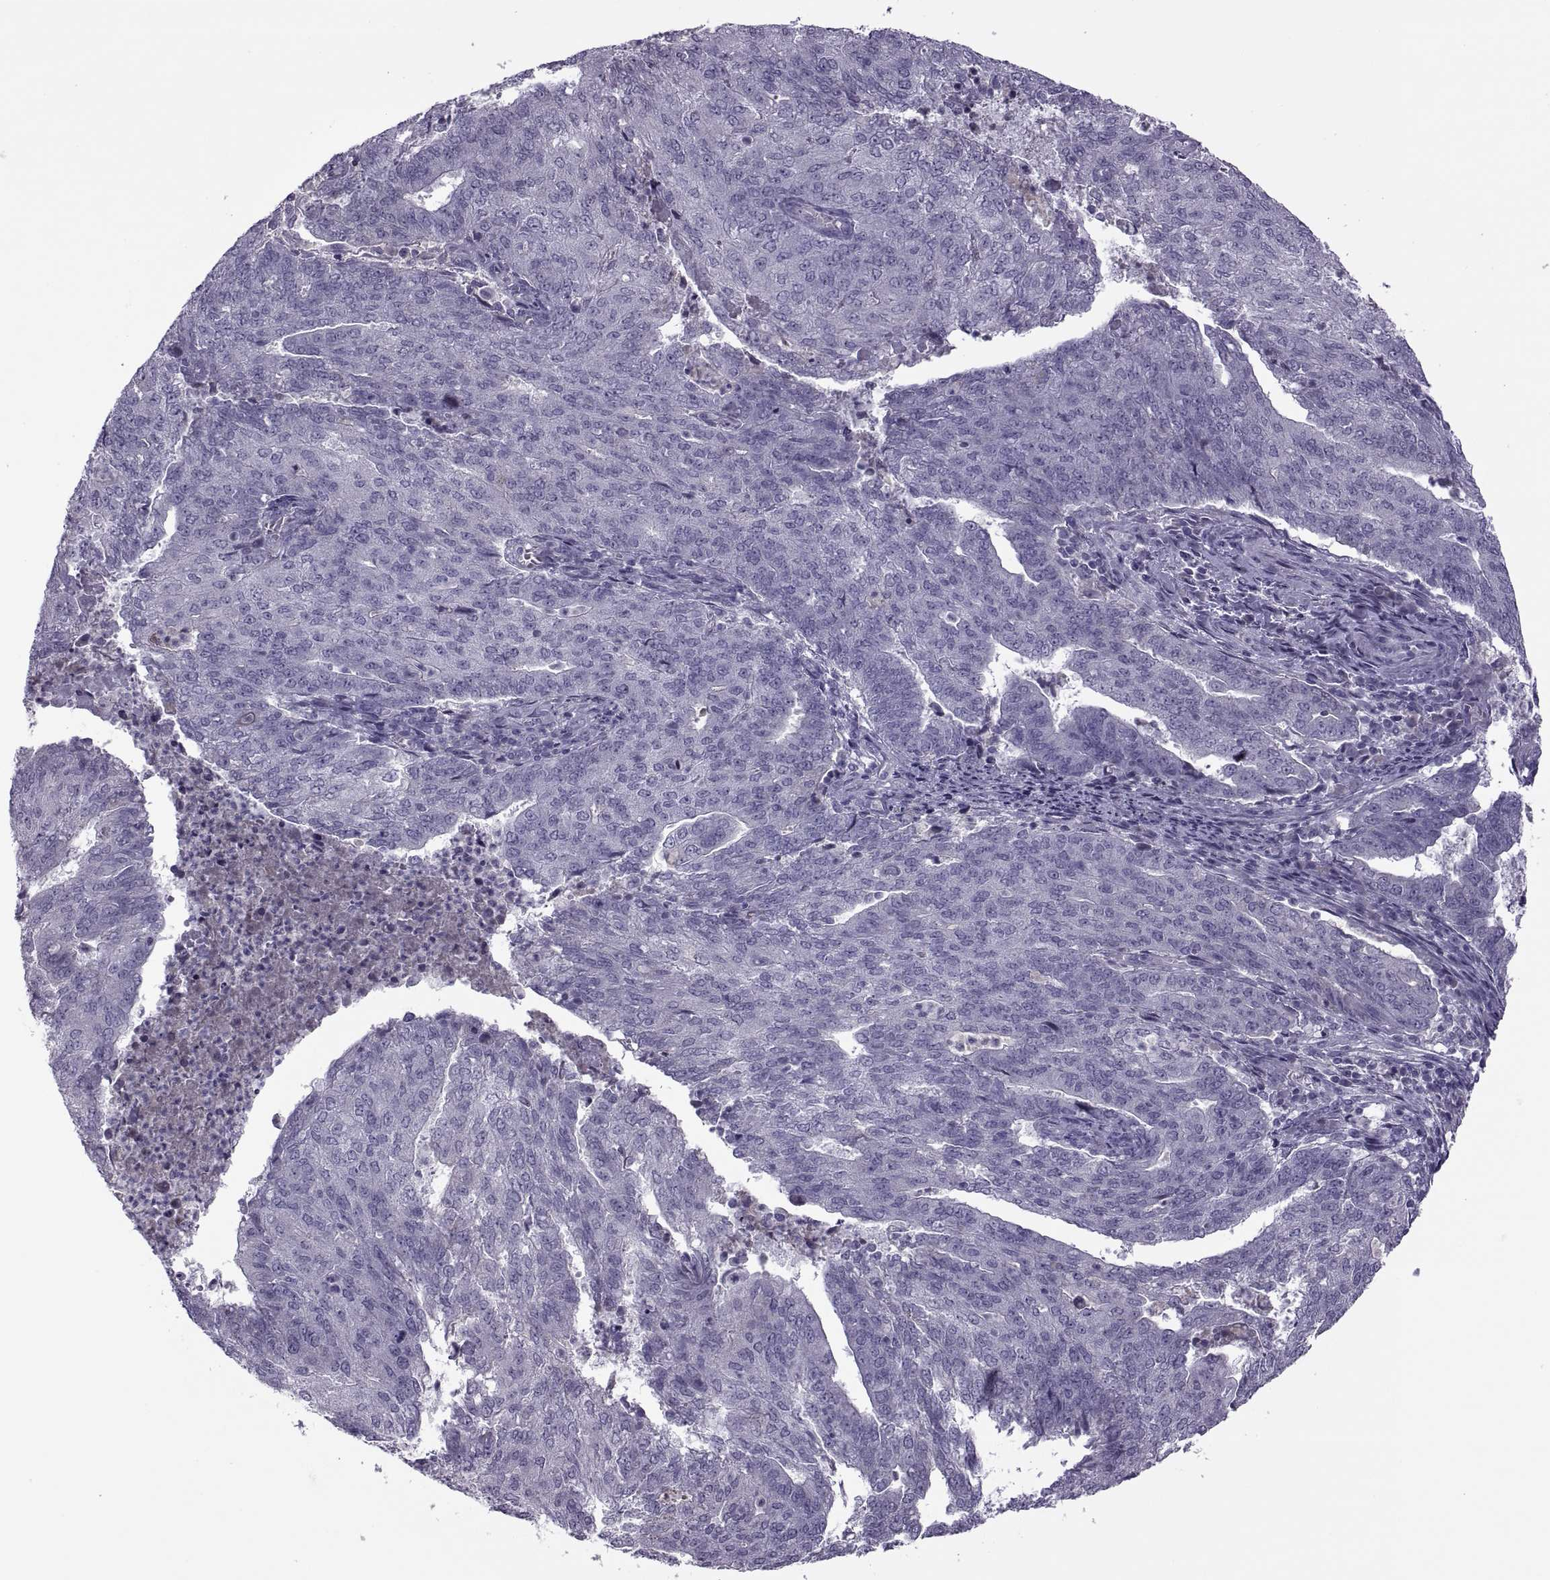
{"staining": {"intensity": "negative", "quantity": "none", "location": "none"}, "tissue": "endometrial cancer", "cell_type": "Tumor cells", "image_type": "cancer", "snomed": [{"axis": "morphology", "description": "Adenocarcinoma, NOS"}, {"axis": "topography", "description": "Endometrium"}], "caption": "Immunohistochemistry (IHC) photomicrograph of neoplastic tissue: human endometrial cancer stained with DAB (3,3'-diaminobenzidine) shows no significant protein positivity in tumor cells.", "gene": "RSPH6A", "patient": {"sex": "female", "age": 82}}